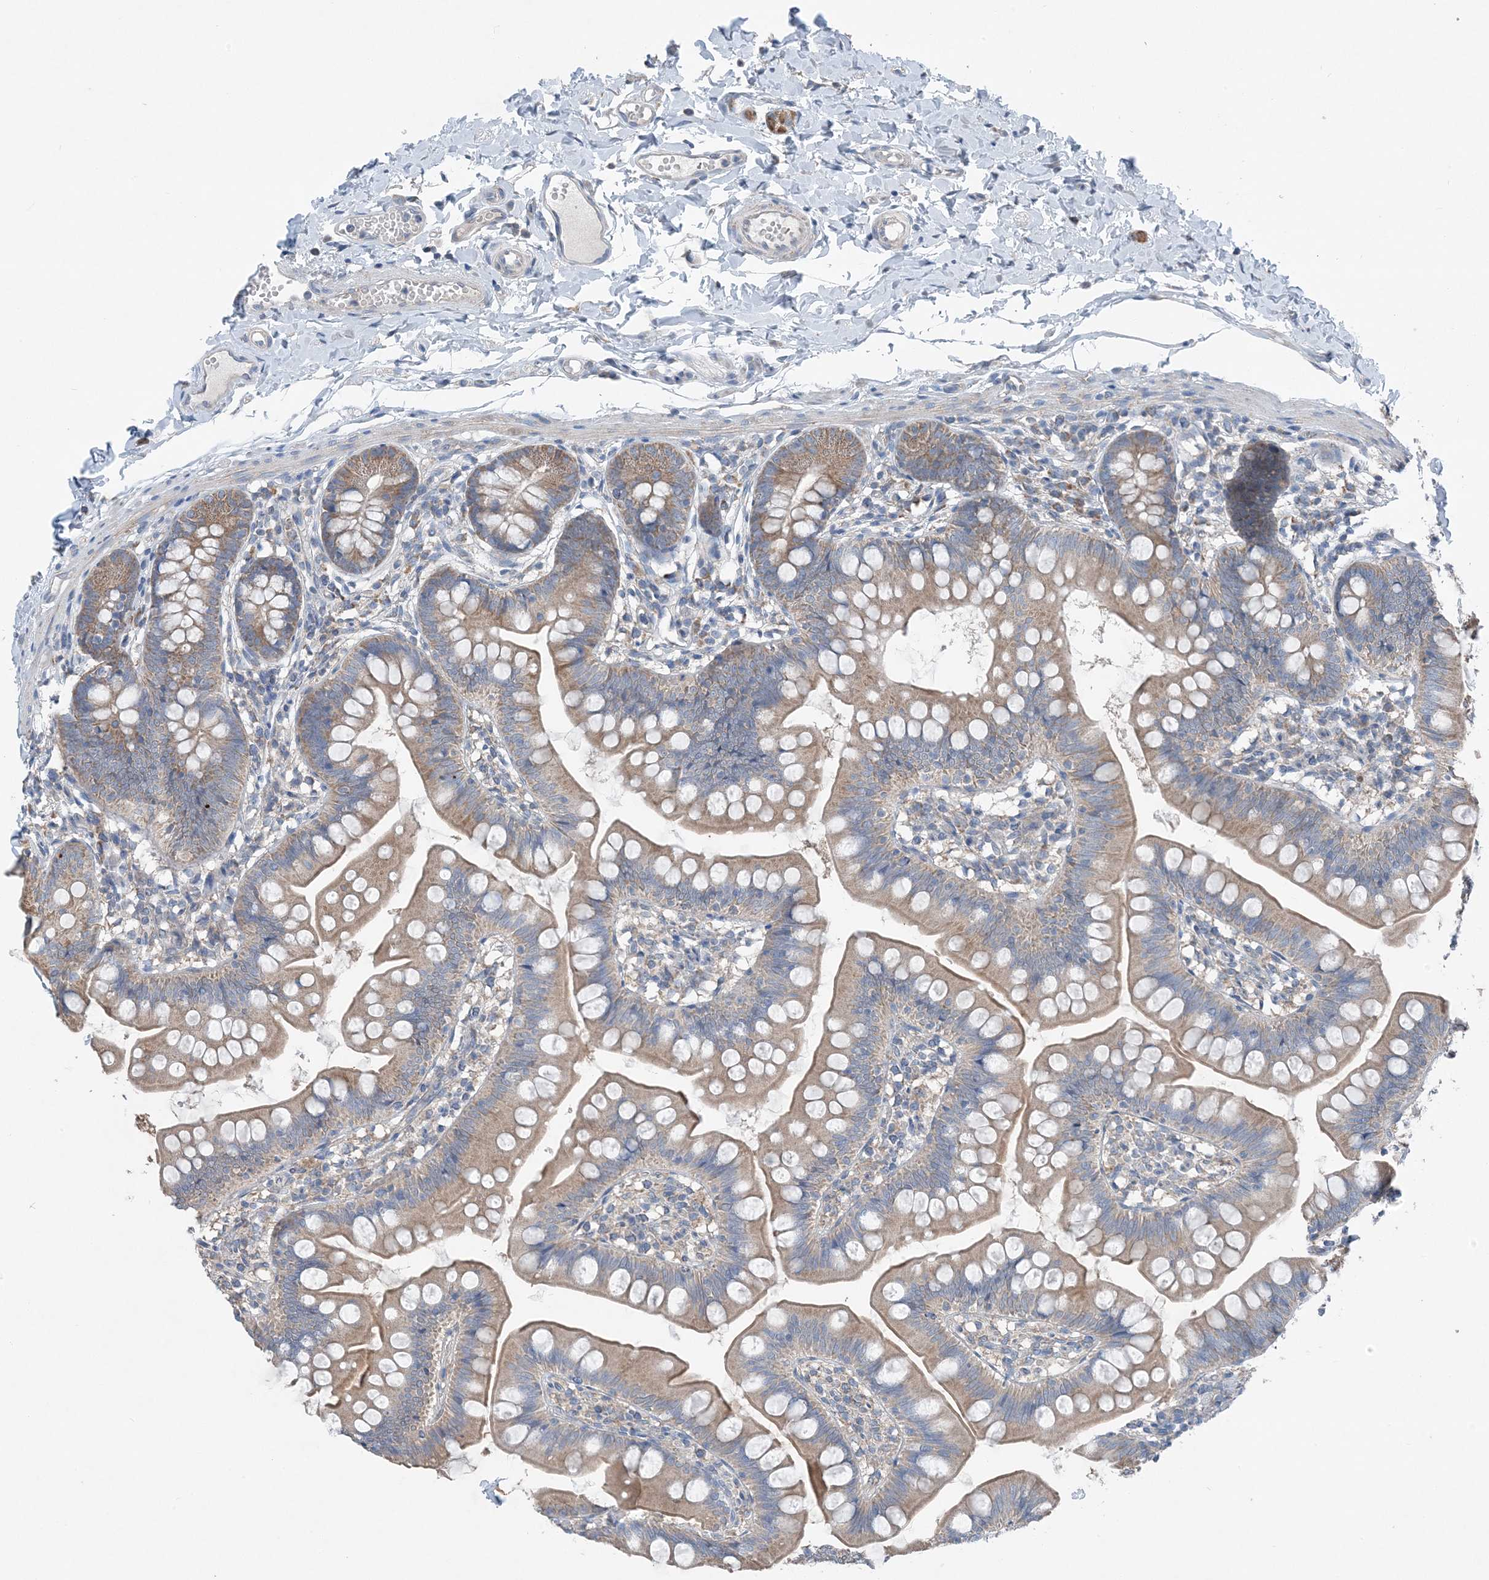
{"staining": {"intensity": "moderate", "quantity": "25%-75%", "location": "cytoplasmic/membranous"}, "tissue": "small intestine", "cell_type": "Glandular cells", "image_type": "normal", "snomed": [{"axis": "morphology", "description": "Normal tissue, NOS"}, {"axis": "topography", "description": "Small intestine"}], "caption": "DAB (3,3'-diaminobenzidine) immunohistochemical staining of benign human small intestine exhibits moderate cytoplasmic/membranous protein staining in about 25%-75% of glandular cells. (Stains: DAB (3,3'-diaminobenzidine) in brown, nuclei in blue, Microscopy: brightfield microscopy at high magnification).", "gene": "DHX30", "patient": {"sex": "male", "age": 7}}